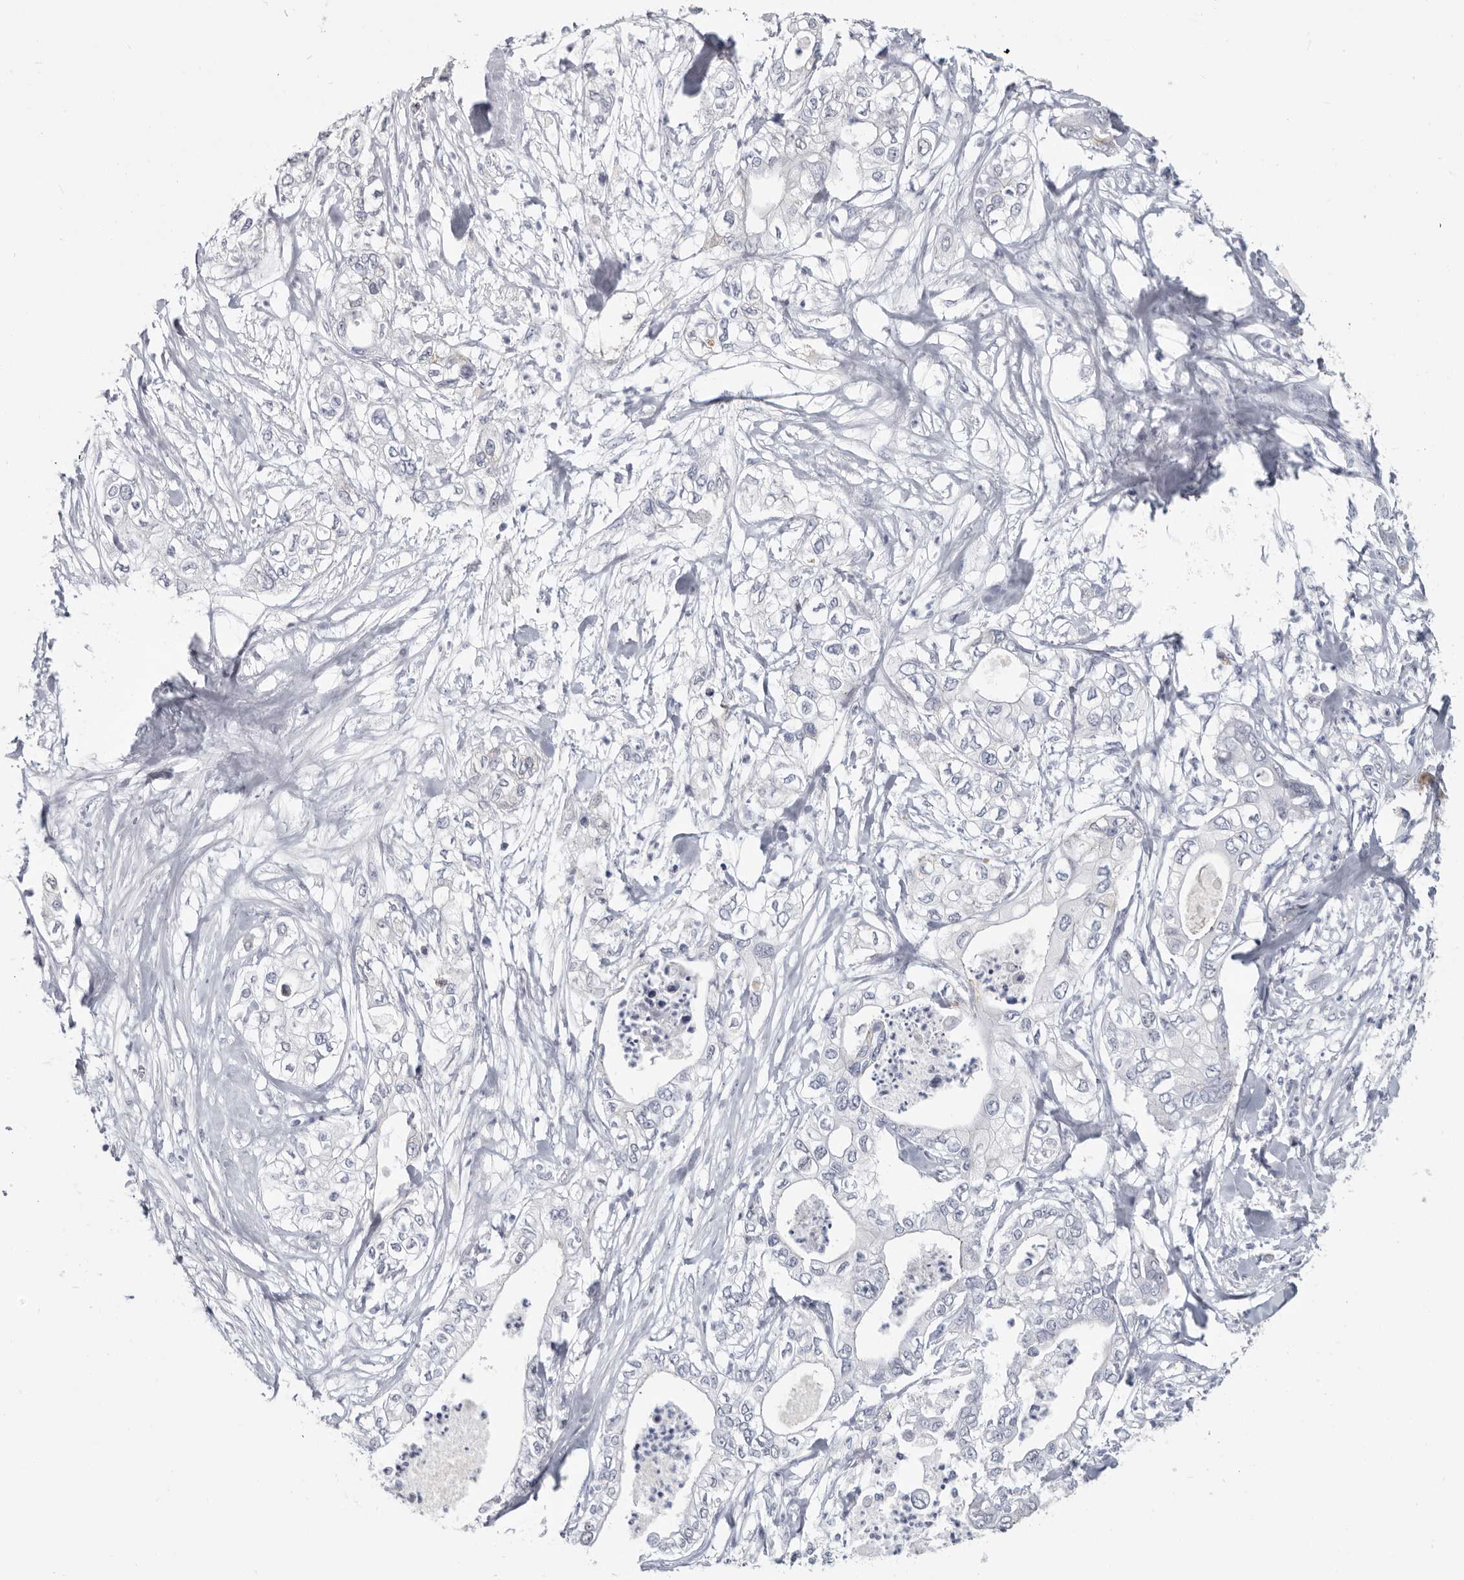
{"staining": {"intensity": "negative", "quantity": "none", "location": "none"}, "tissue": "pancreatic cancer", "cell_type": "Tumor cells", "image_type": "cancer", "snomed": [{"axis": "morphology", "description": "Adenocarcinoma, NOS"}, {"axis": "topography", "description": "Pancreas"}], "caption": "Tumor cells show no significant protein staining in pancreatic adenocarcinoma. Brightfield microscopy of IHC stained with DAB (brown) and hematoxylin (blue), captured at high magnification.", "gene": "WRAP73", "patient": {"sex": "female", "age": 78}}